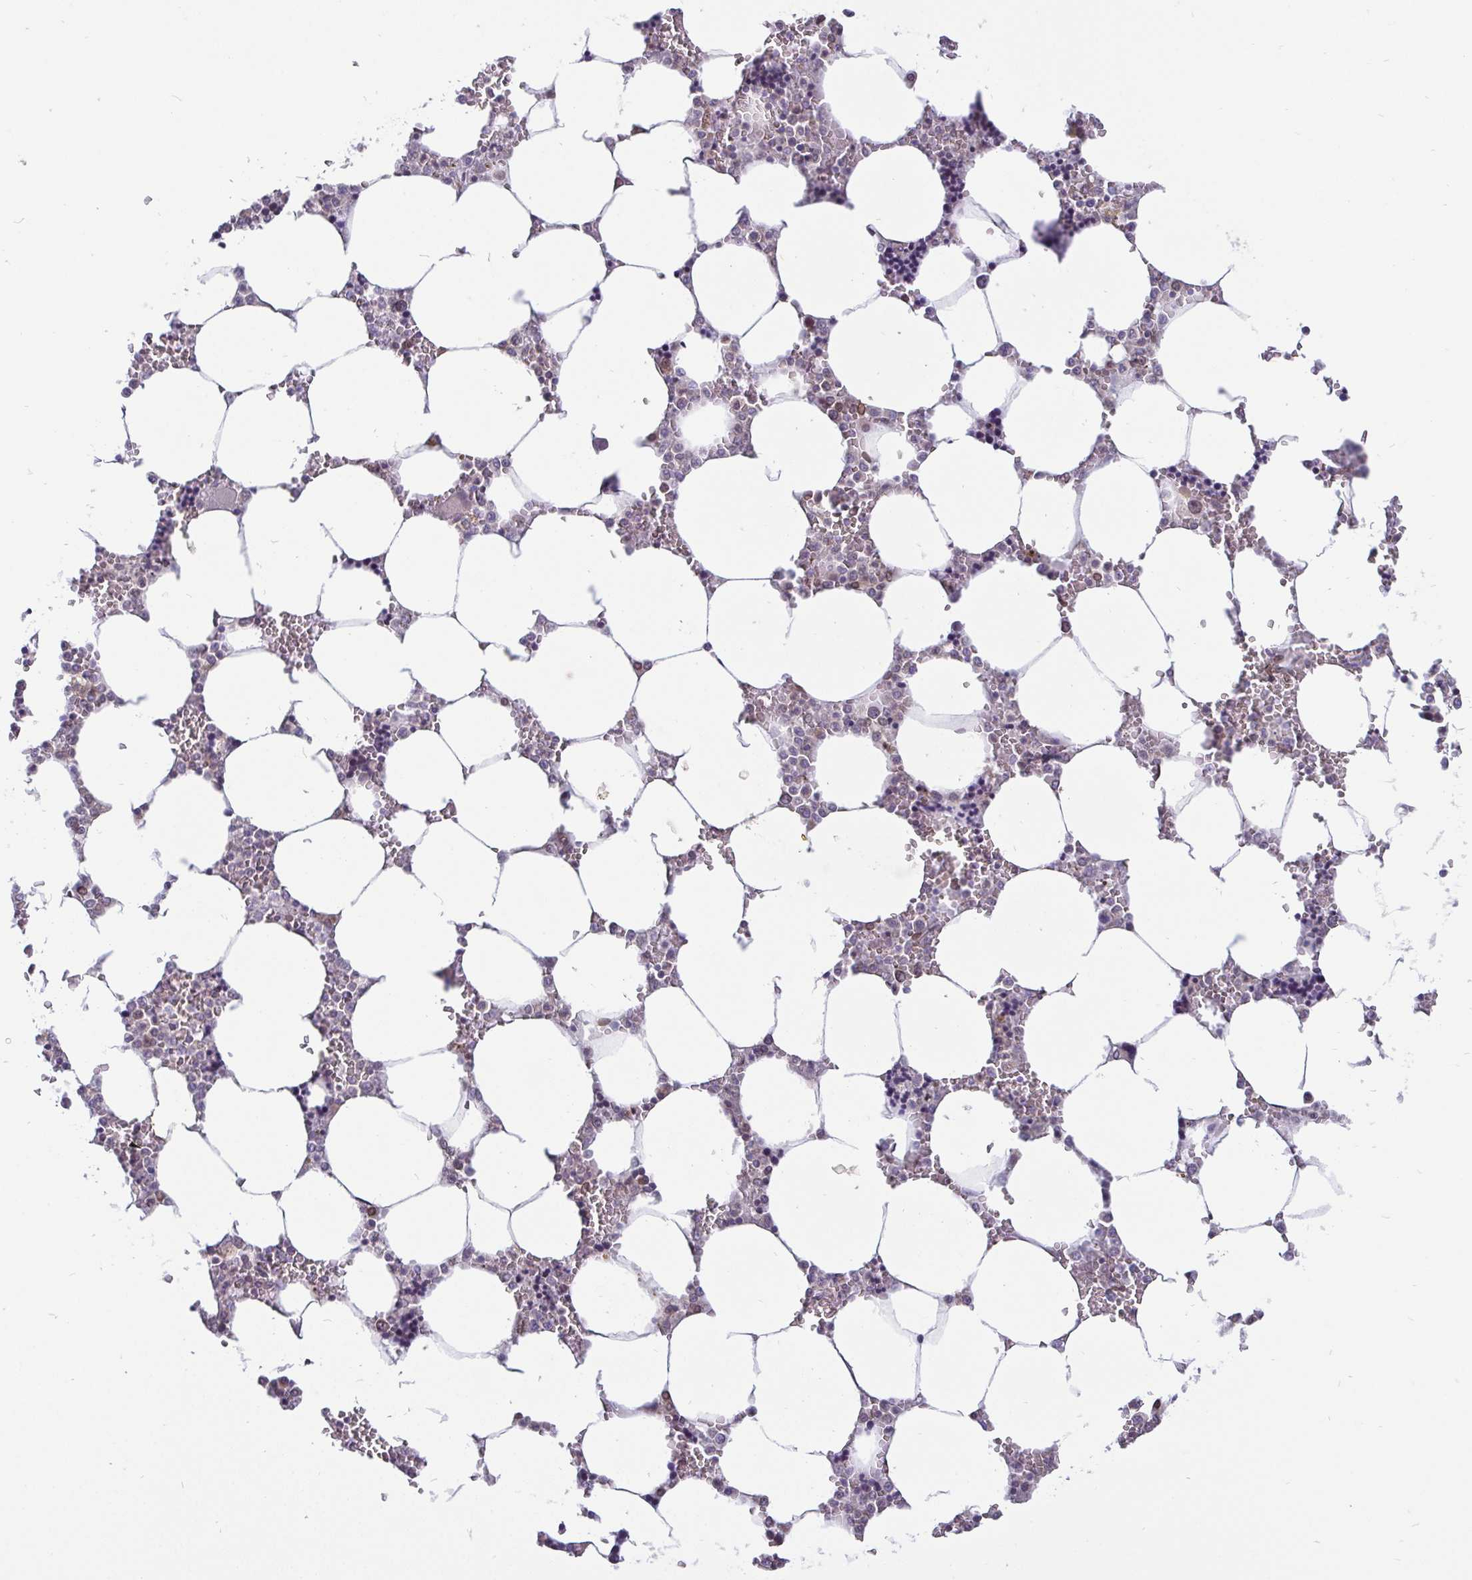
{"staining": {"intensity": "negative", "quantity": "none", "location": "none"}, "tissue": "bone marrow", "cell_type": "Hematopoietic cells", "image_type": "normal", "snomed": [{"axis": "morphology", "description": "Normal tissue, NOS"}, {"axis": "topography", "description": "Bone marrow"}], "caption": "Immunohistochemistry of normal bone marrow reveals no expression in hematopoietic cells. (DAB IHC, high magnification).", "gene": "EMD", "patient": {"sex": "male", "age": 64}}